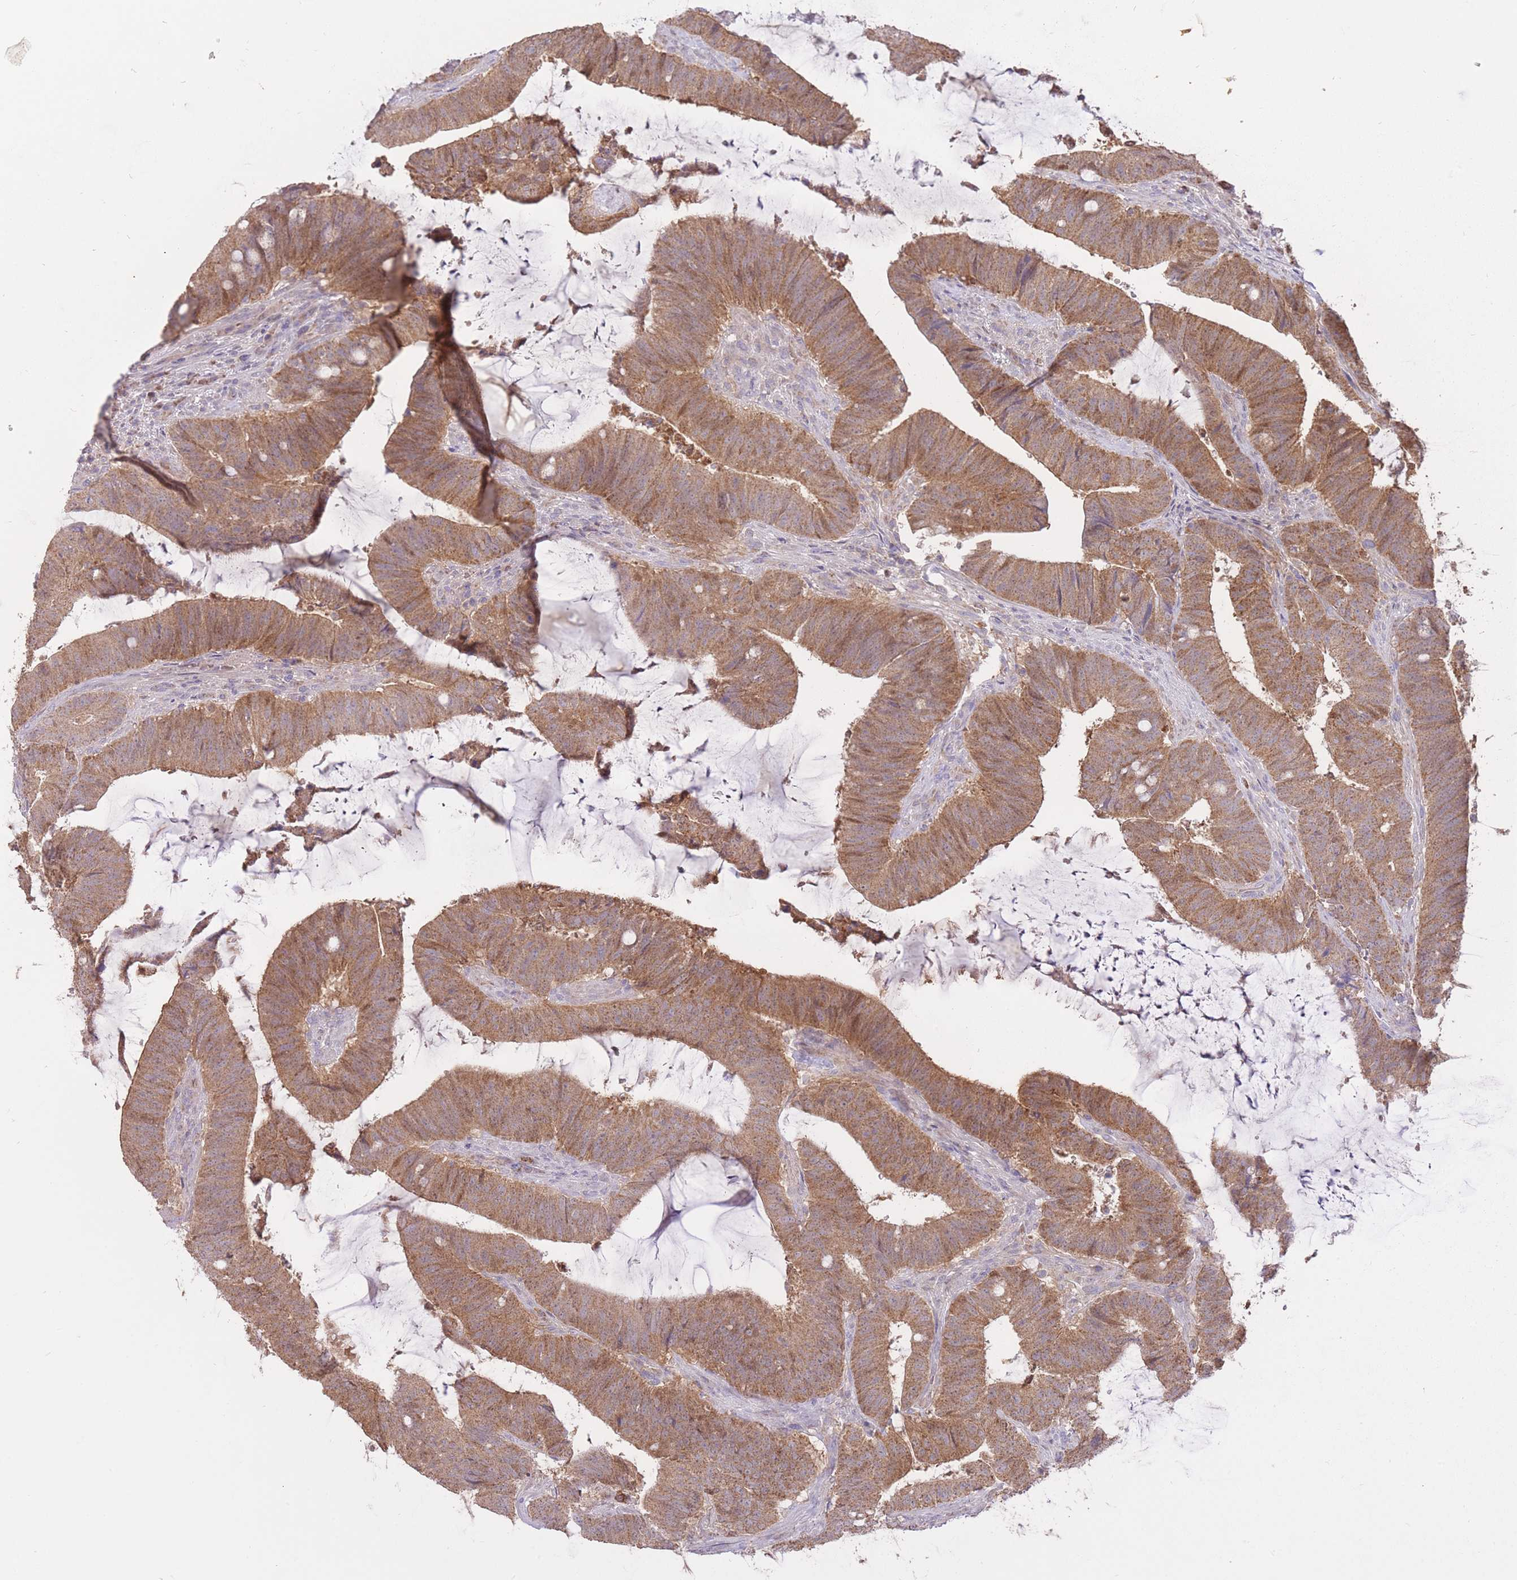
{"staining": {"intensity": "moderate", "quantity": ">75%", "location": "cytoplasmic/membranous"}, "tissue": "colorectal cancer", "cell_type": "Tumor cells", "image_type": "cancer", "snomed": [{"axis": "morphology", "description": "Adenocarcinoma, NOS"}, {"axis": "topography", "description": "Colon"}], "caption": "IHC photomicrograph of human colorectal cancer stained for a protein (brown), which displays medium levels of moderate cytoplasmic/membranous positivity in about >75% of tumor cells.", "gene": "PREP", "patient": {"sex": "female", "age": 43}}